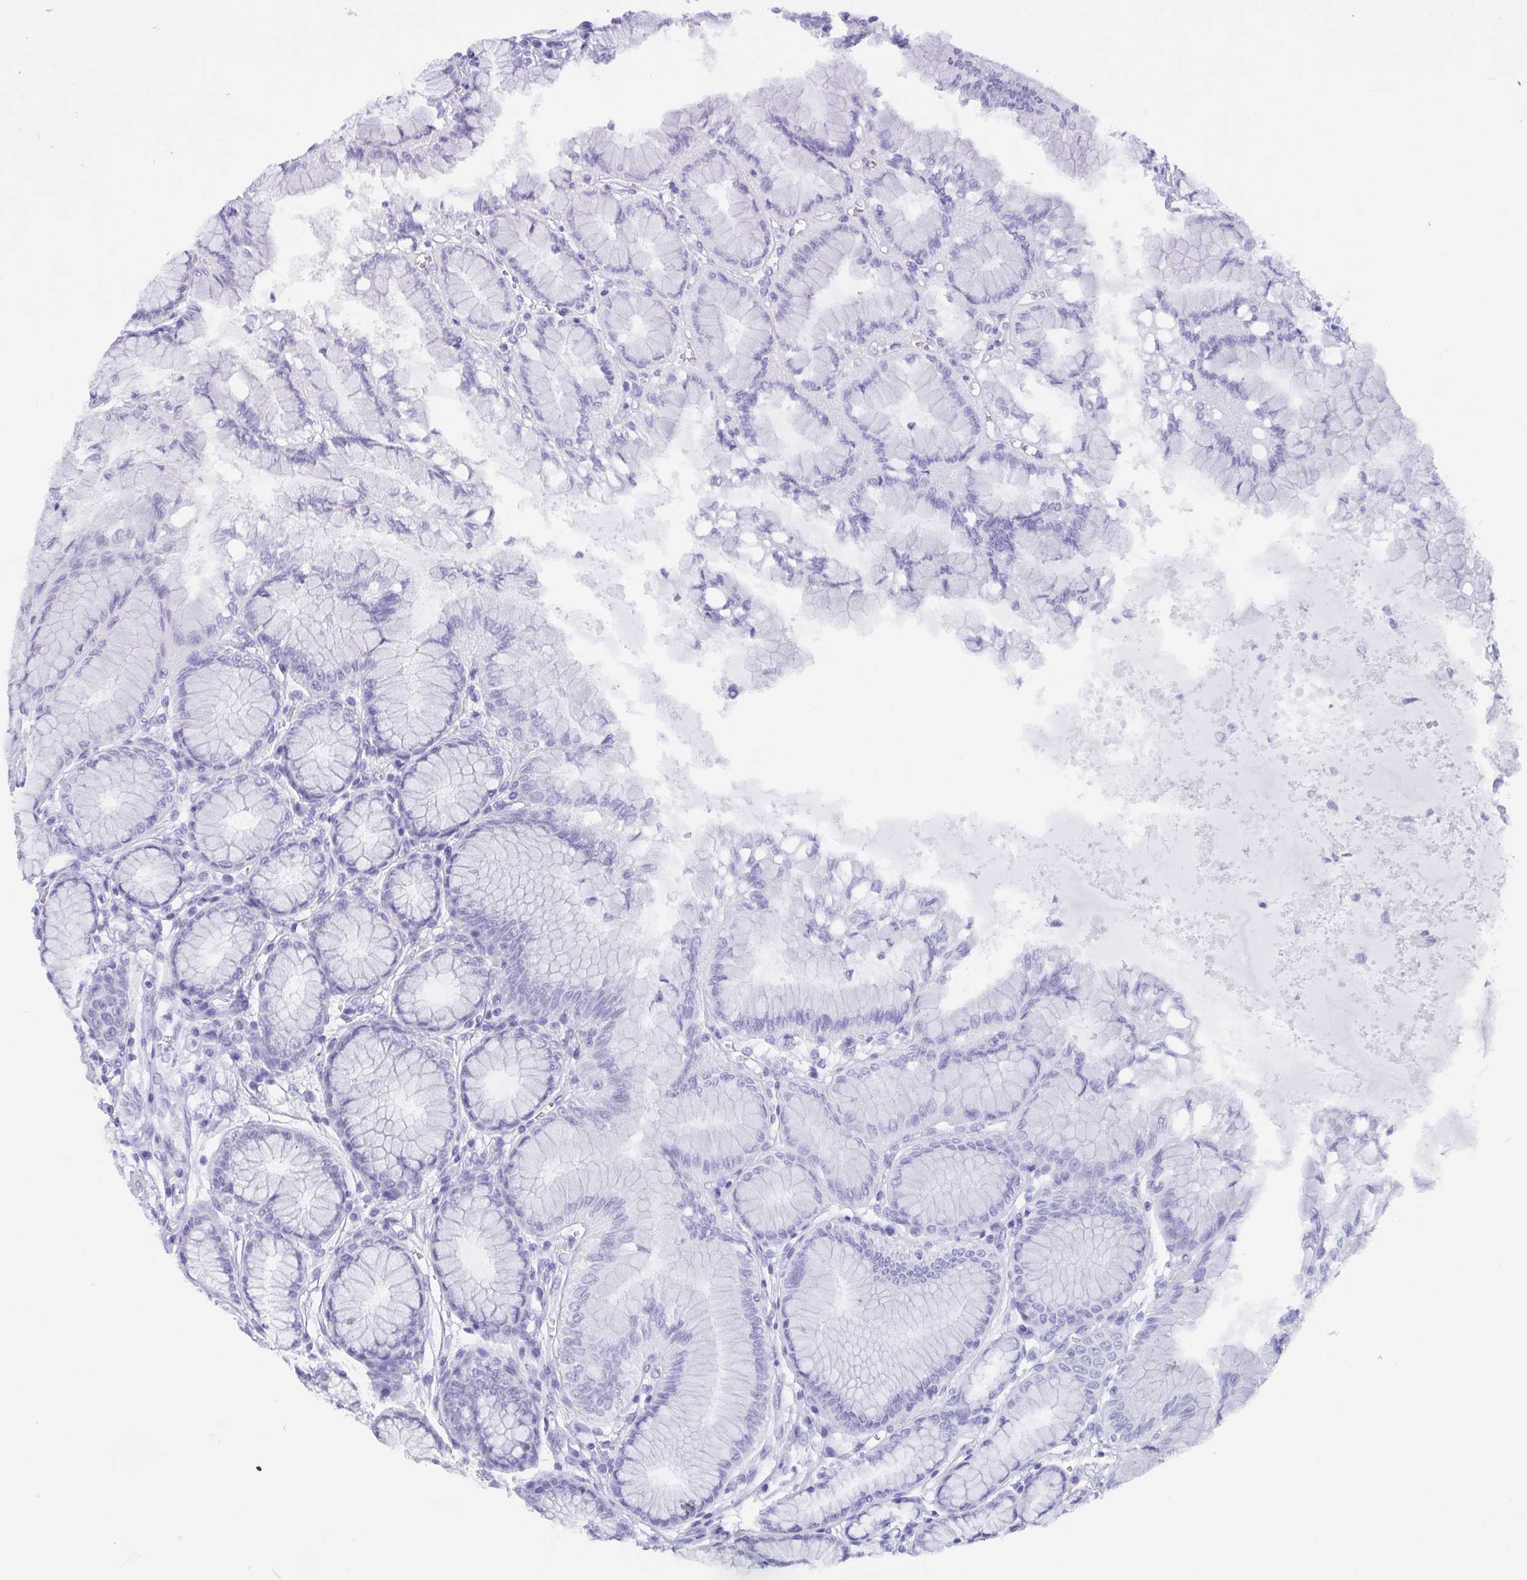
{"staining": {"intensity": "negative", "quantity": "none", "location": "none"}, "tissue": "stomach", "cell_type": "Glandular cells", "image_type": "normal", "snomed": [{"axis": "morphology", "description": "Normal tissue, NOS"}, {"axis": "topography", "description": "Stomach"}, {"axis": "topography", "description": "Stomach, lower"}], "caption": "Stomach stained for a protein using immunohistochemistry shows no staining glandular cells.", "gene": "IDH1", "patient": {"sex": "male", "age": 76}}